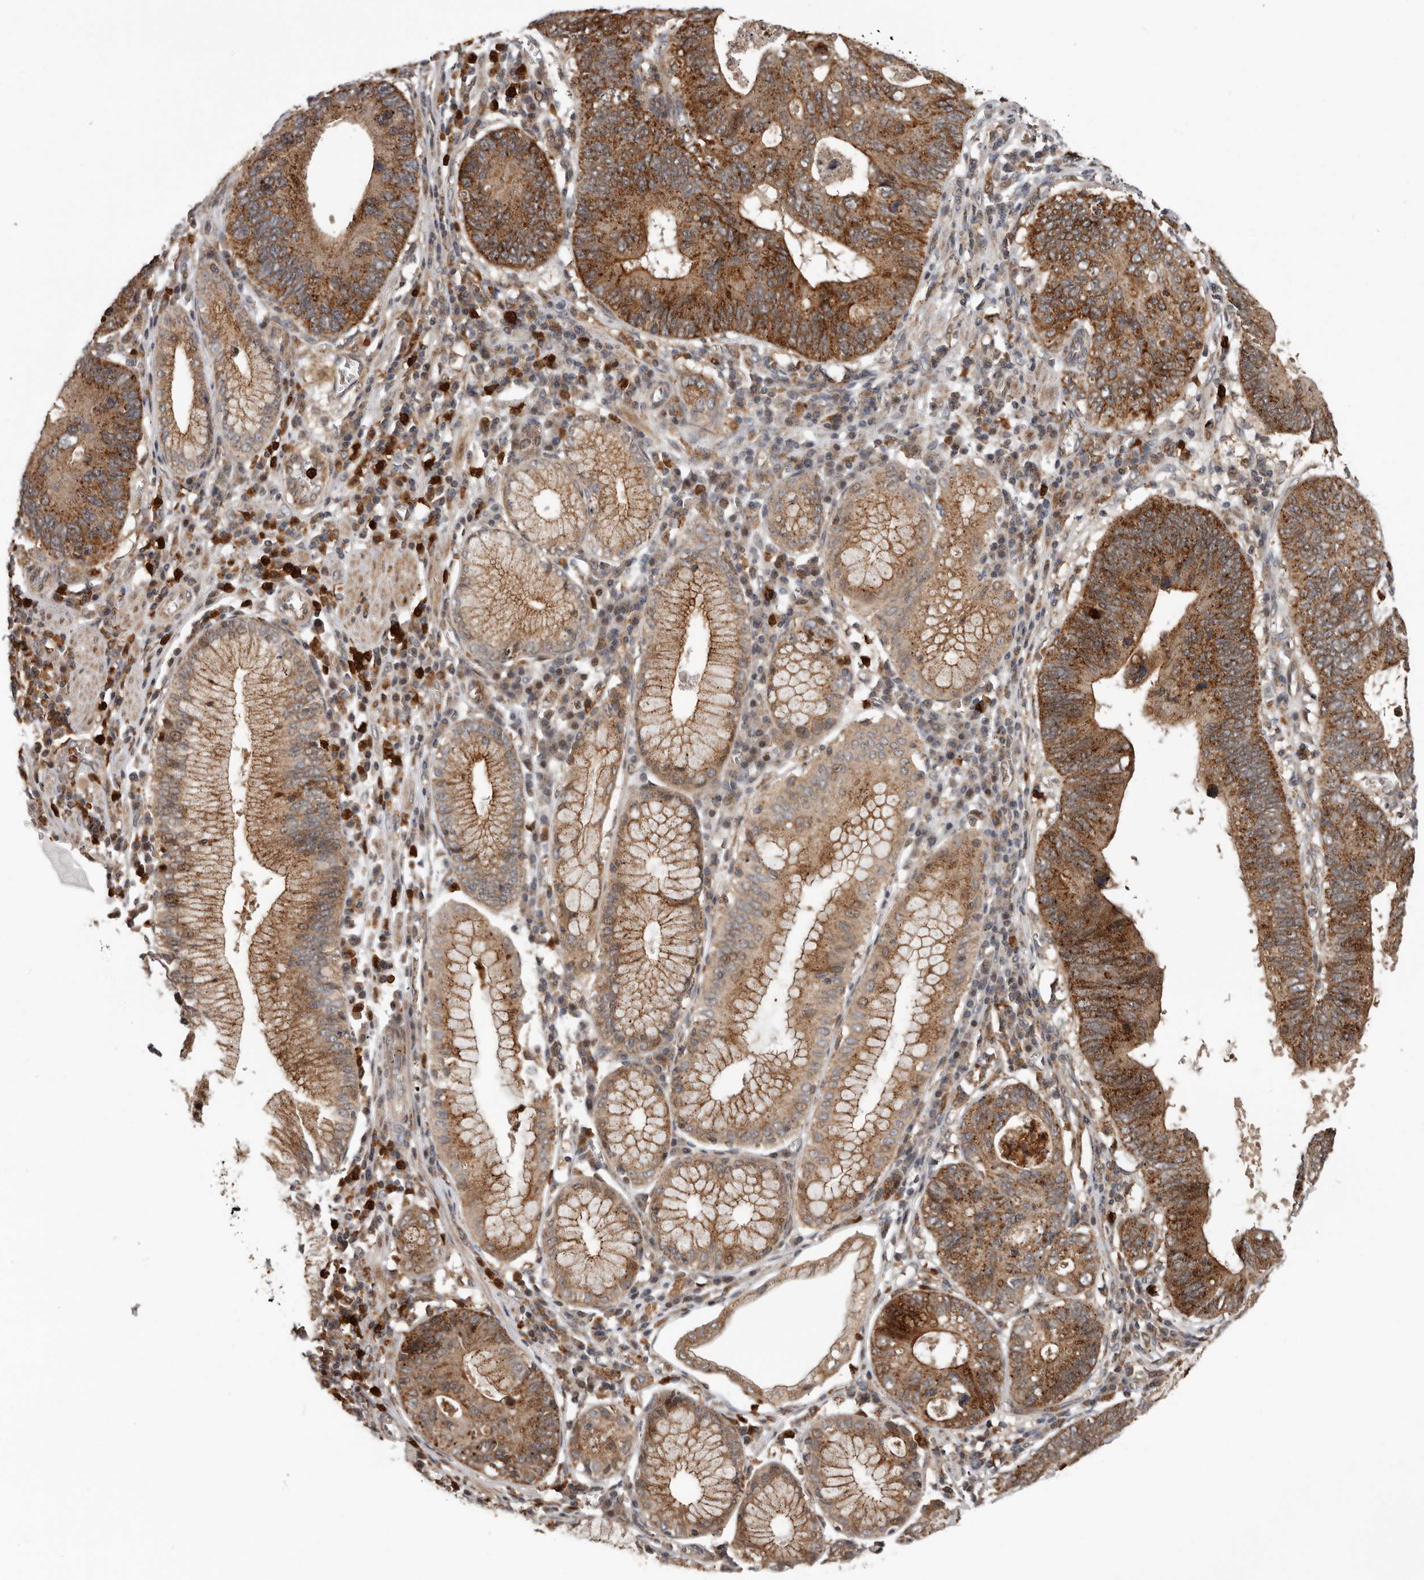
{"staining": {"intensity": "strong", "quantity": ">75%", "location": "cytoplasmic/membranous"}, "tissue": "stomach cancer", "cell_type": "Tumor cells", "image_type": "cancer", "snomed": [{"axis": "morphology", "description": "Adenocarcinoma, NOS"}, {"axis": "topography", "description": "Stomach"}], "caption": "This is an image of immunohistochemistry staining of adenocarcinoma (stomach), which shows strong positivity in the cytoplasmic/membranous of tumor cells.", "gene": "FGFR4", "patient": {"sex": "male", "age": 59}}